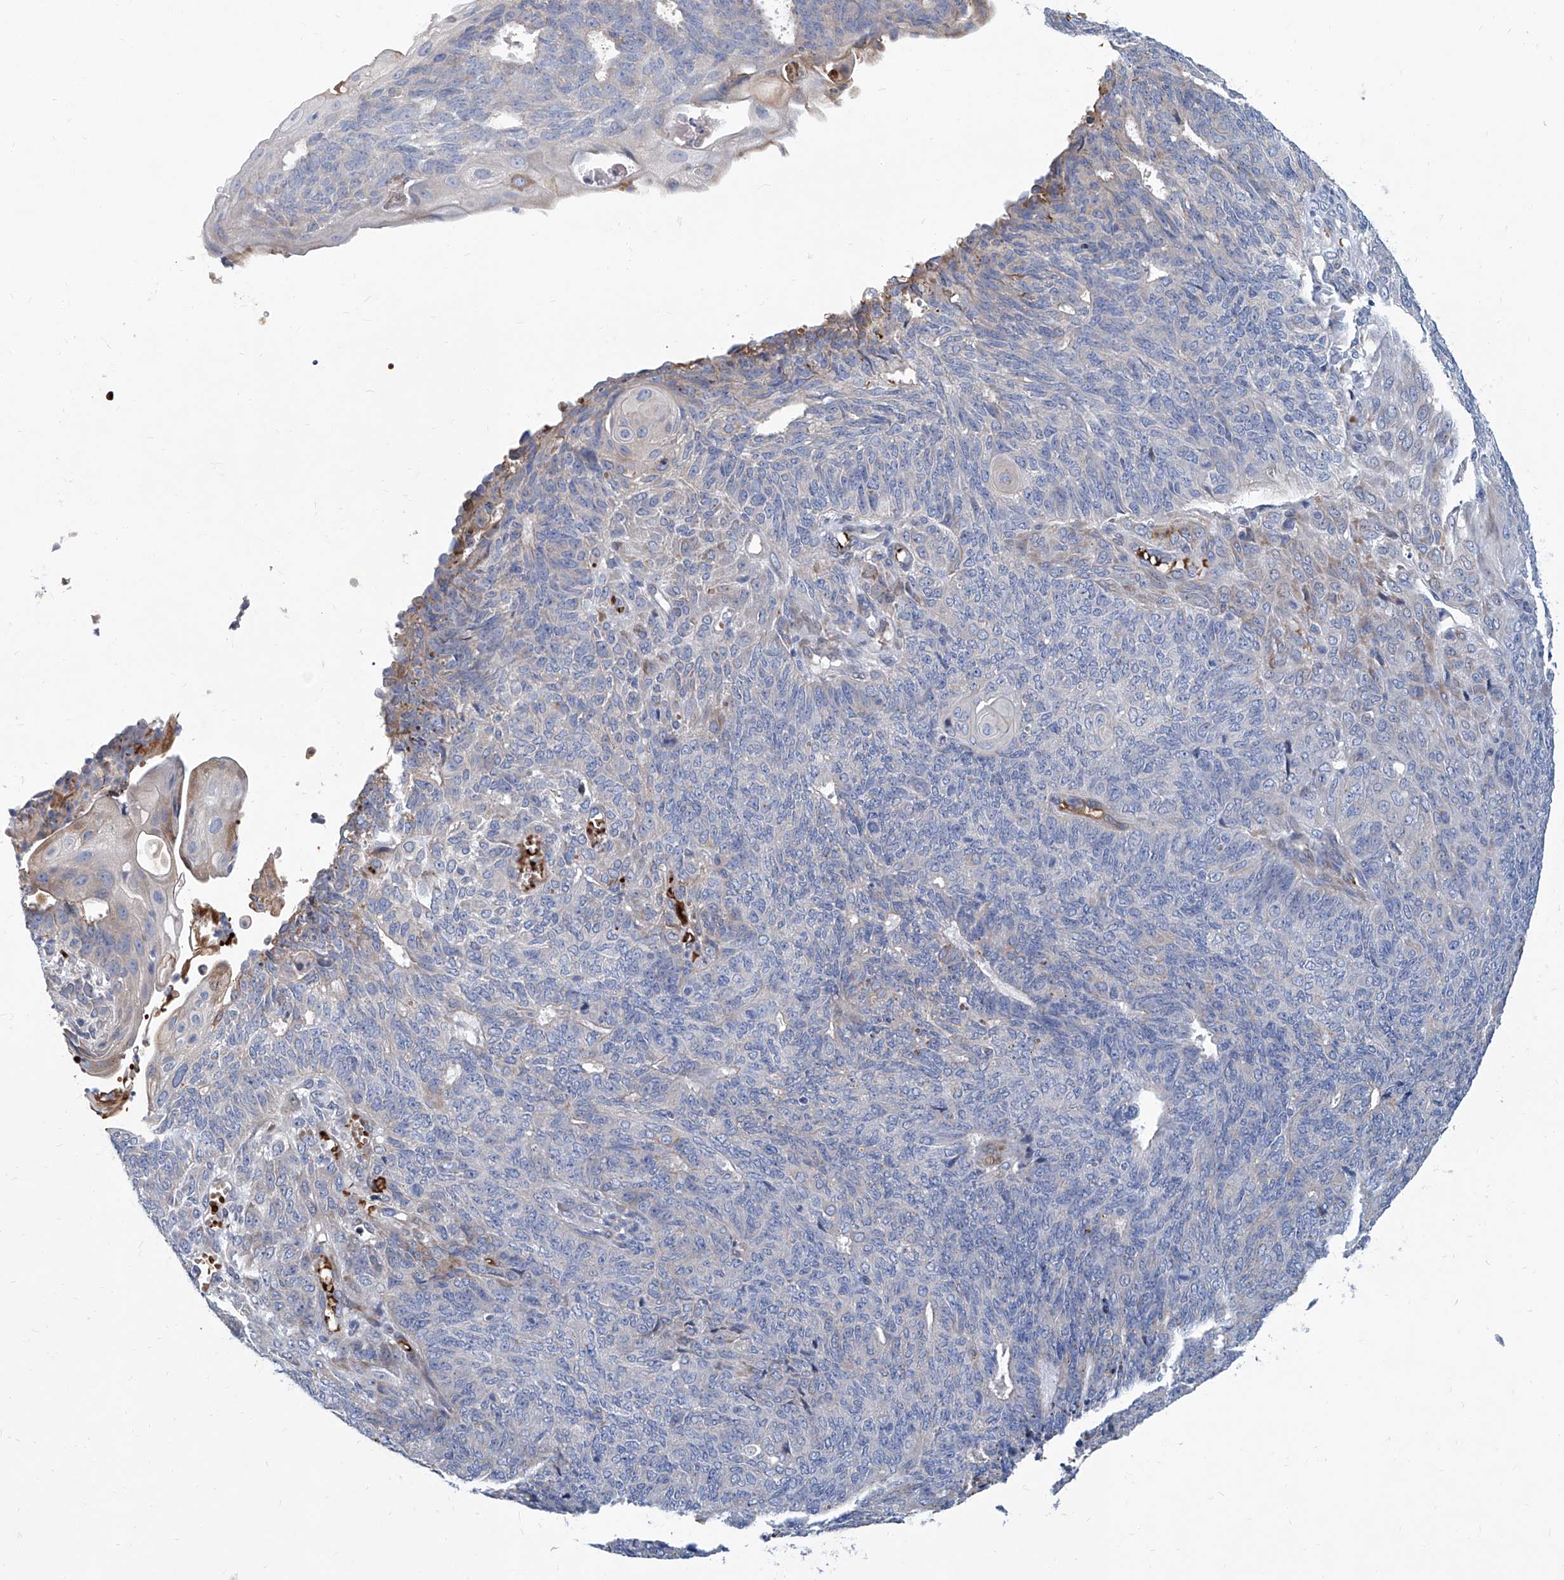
{"staining": {"intensity": "negative", "quantity": "none", "location": "none"}, "tissue": "endometrial cancer", "cell_type": "Tumor cells", "image_type": "cancer", "snomed": [{"axis": "morphology", "description": "Adenocarcinoma, NOS"}, {"axis": "topography", "description": "Endometrium"}], "caption": "Immunohistochemical staining of human endometrial cancer reveals no significant positivity in tumor cells.", "gene": "FPR2", "patient": {"sex": "female", "age": 32}}